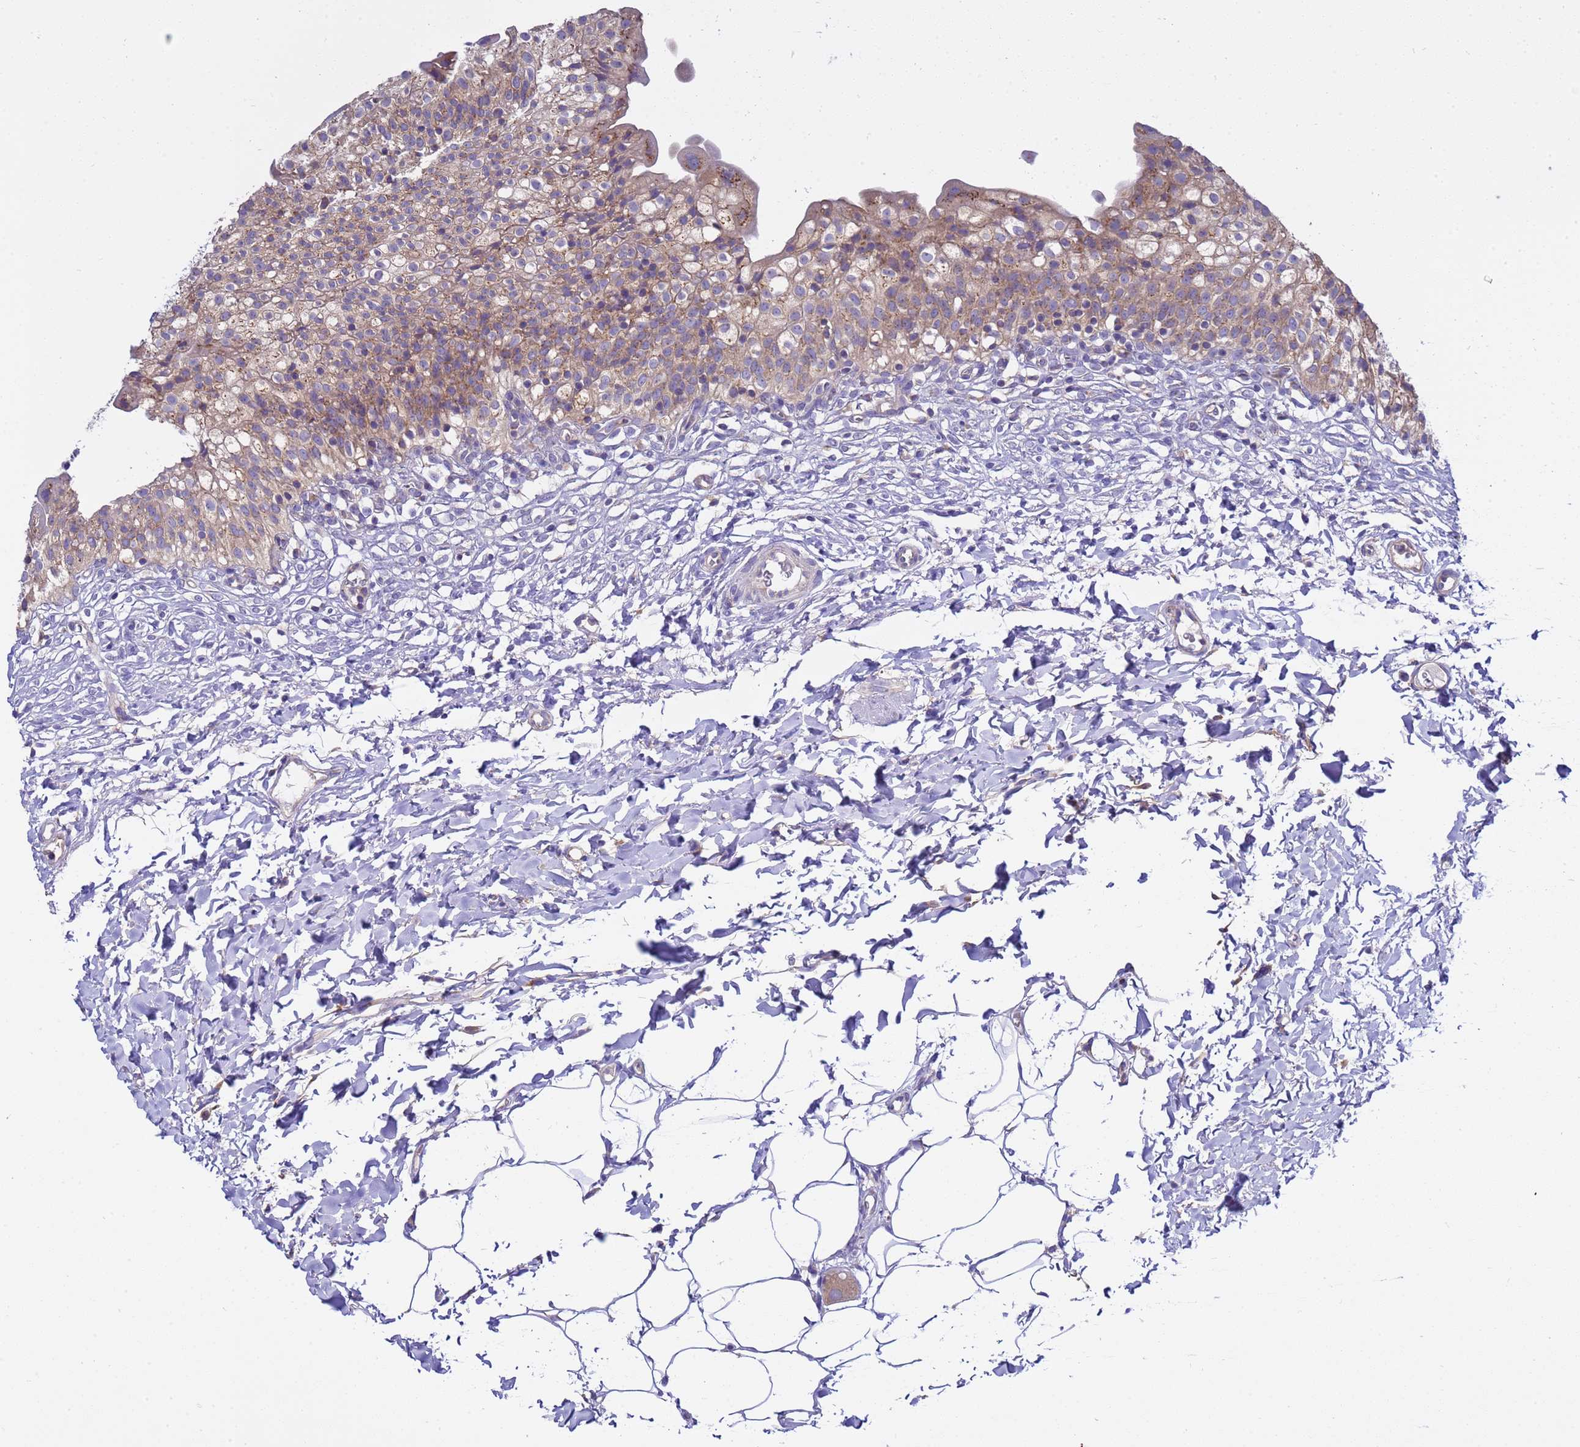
{"staining": {"intensity": "moderate", "quantity": "<25%", "location": "cytoplasmic/membranous"}, "tissue": "urinary bladder", "cell_type": "Urothelial cells", "image_type": "normal", "snomed": [{"axis": "morphology", "description": "Normal tissue, NOS"}, {"axis": "topography", "description": "Urinary bladder"}], "caption": "This photomicrograph shows IHC staining of benign human urinary bladder, with low moderate cytoplasmic/membranous positivity in about <25% of urothelial cells.", "gene": "ANAPC1", "patient": {"sex": "male", "age": 55}}